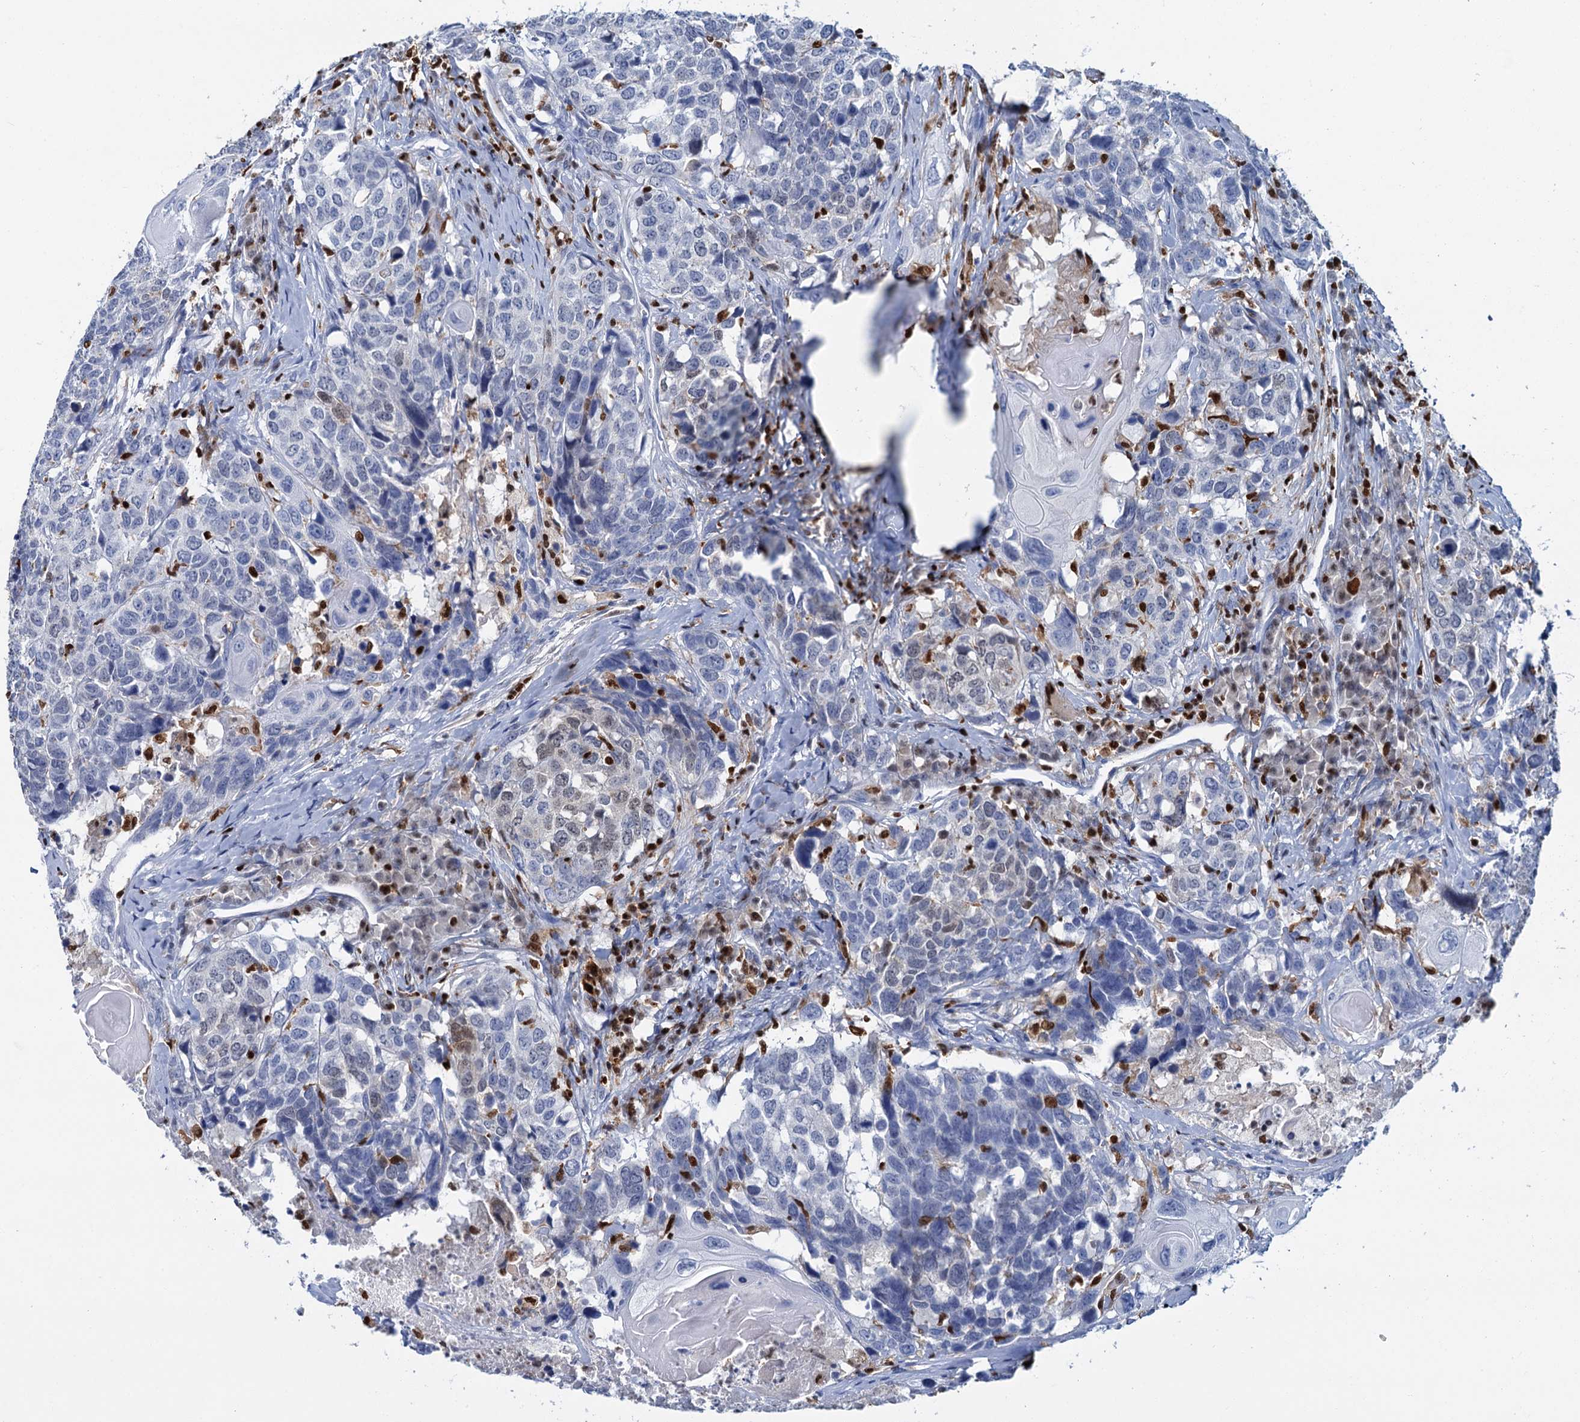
{"staining": {"intensity": "negative", "quantity": "none", "location": "none"}, "tissue": "head and neck cancer", "cell_type": "Tumor cells", "image_type": "cancer", "snomed": [{"axis": "morphology", "description": "Squamous cell carcinoma, NOS"}, {"axis": "topography", "description": "Head-Neck"}], "caption": "Human head and neck squamous cell carcinoma stained for a protein using immunohistochemistry displays no positivity in tumor cells.", "gene": "CELF2", "patient": {"sex": "male", "age": 66}}